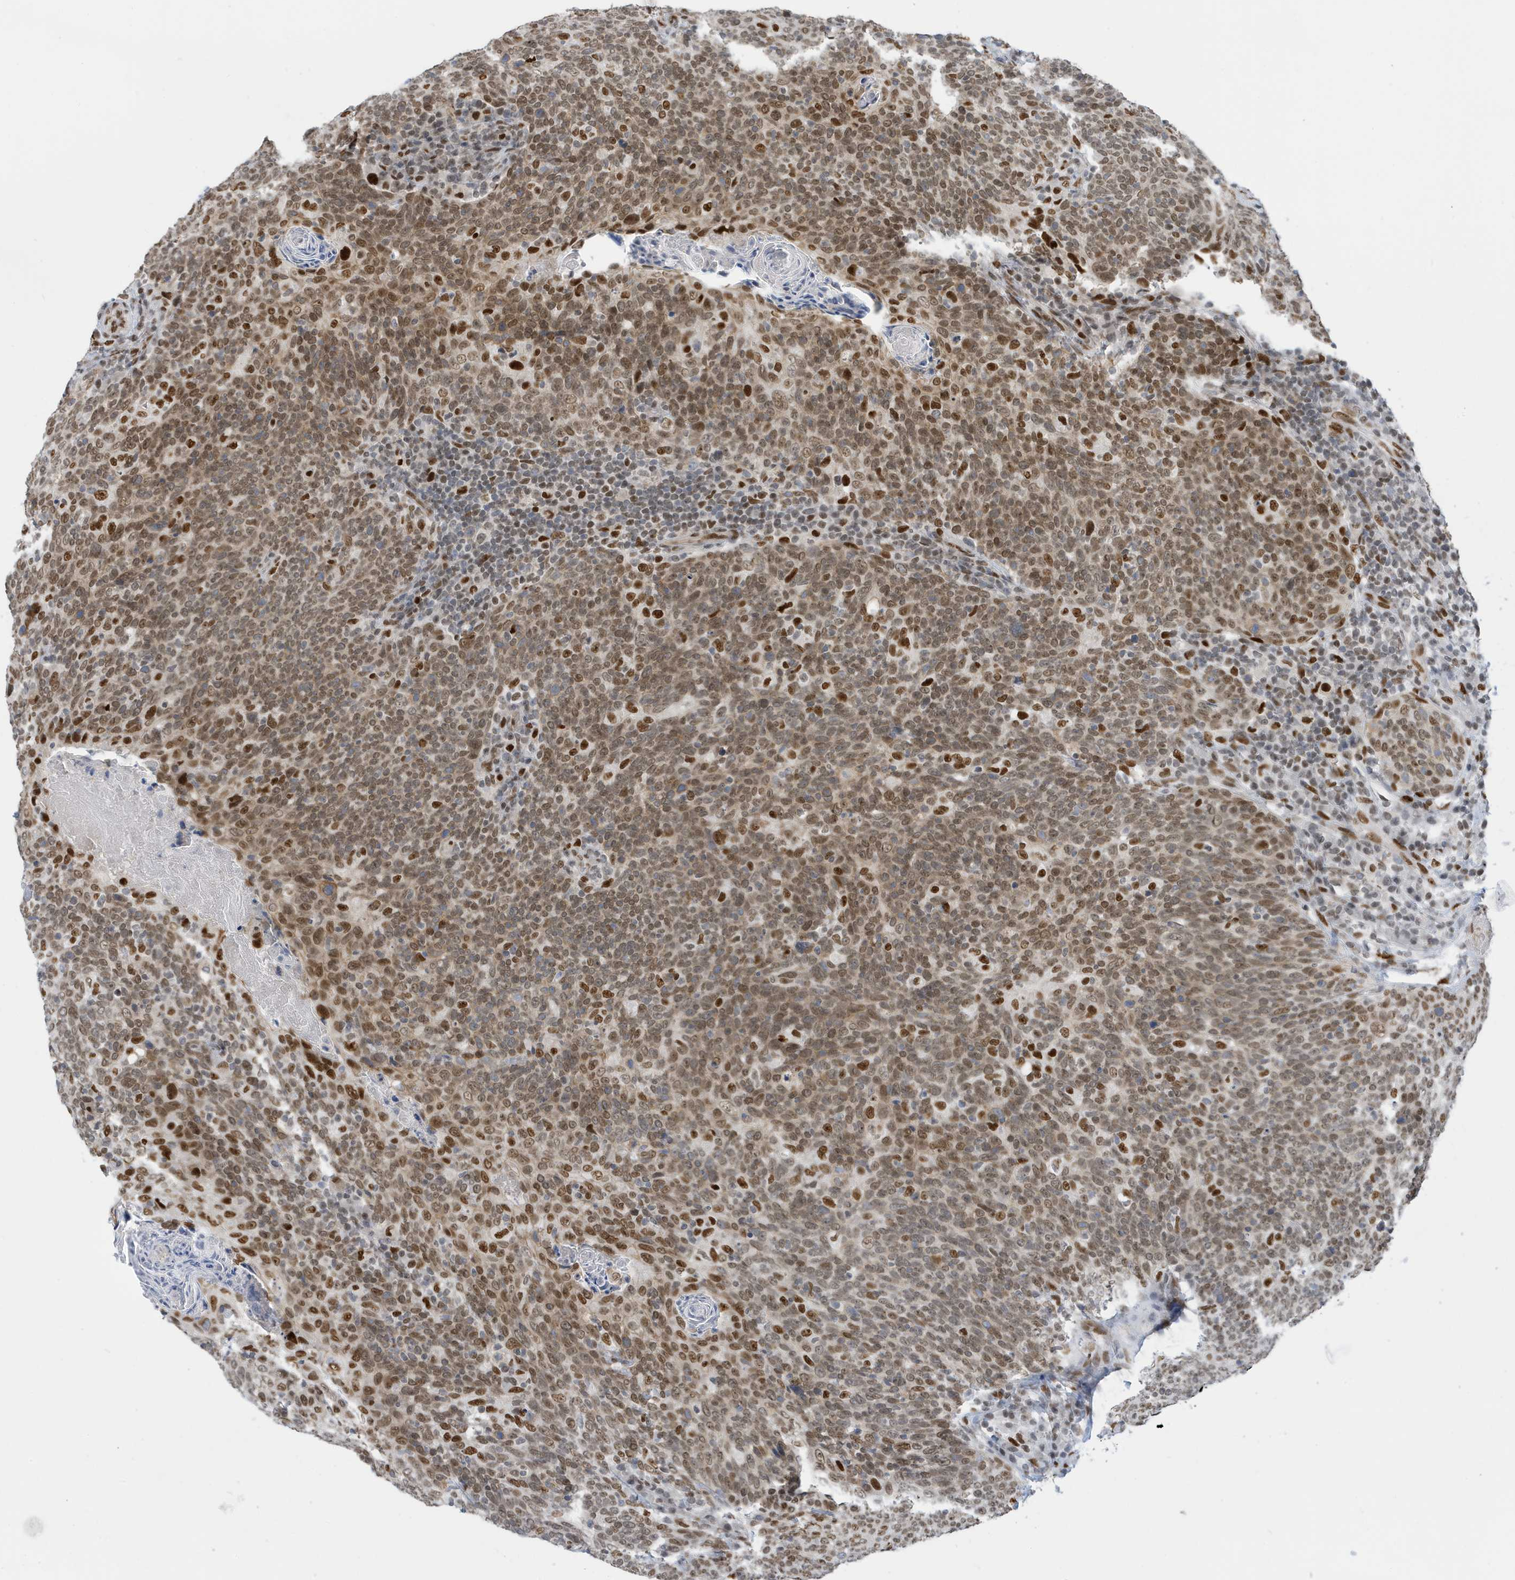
{"staining": {"intensity": "moderate", "quantity": ">75%", "location": "nuclear"}, "tissue": "head and neck cancer", "cell_type": "Tumor cells", "image_type": "cancer", "snomed": [{"axis": "morphology", "description": "Squamous cell carcinoma, NOS"}, {"axis": "morphology", "description": "Squamous cell carcinoma, metastatic, NOS"}, {"axis": "topography", "description": "Lymph node"}, {"axis": "topography", "description": "Head-Neck"}], "caption": "Immunohistochemistry (IHC) histopathology image of neoplastic tissue: human head and neck metastatic squamous cell carcinoma stained using immunohistochemistry shows medium levels of moderate protein expression localized specifically in the nuclear of tumor cells, appearing as a nuclear brown color.", "gene": "PCYT1A", "patient": {"sex": "male", "age": 62}}